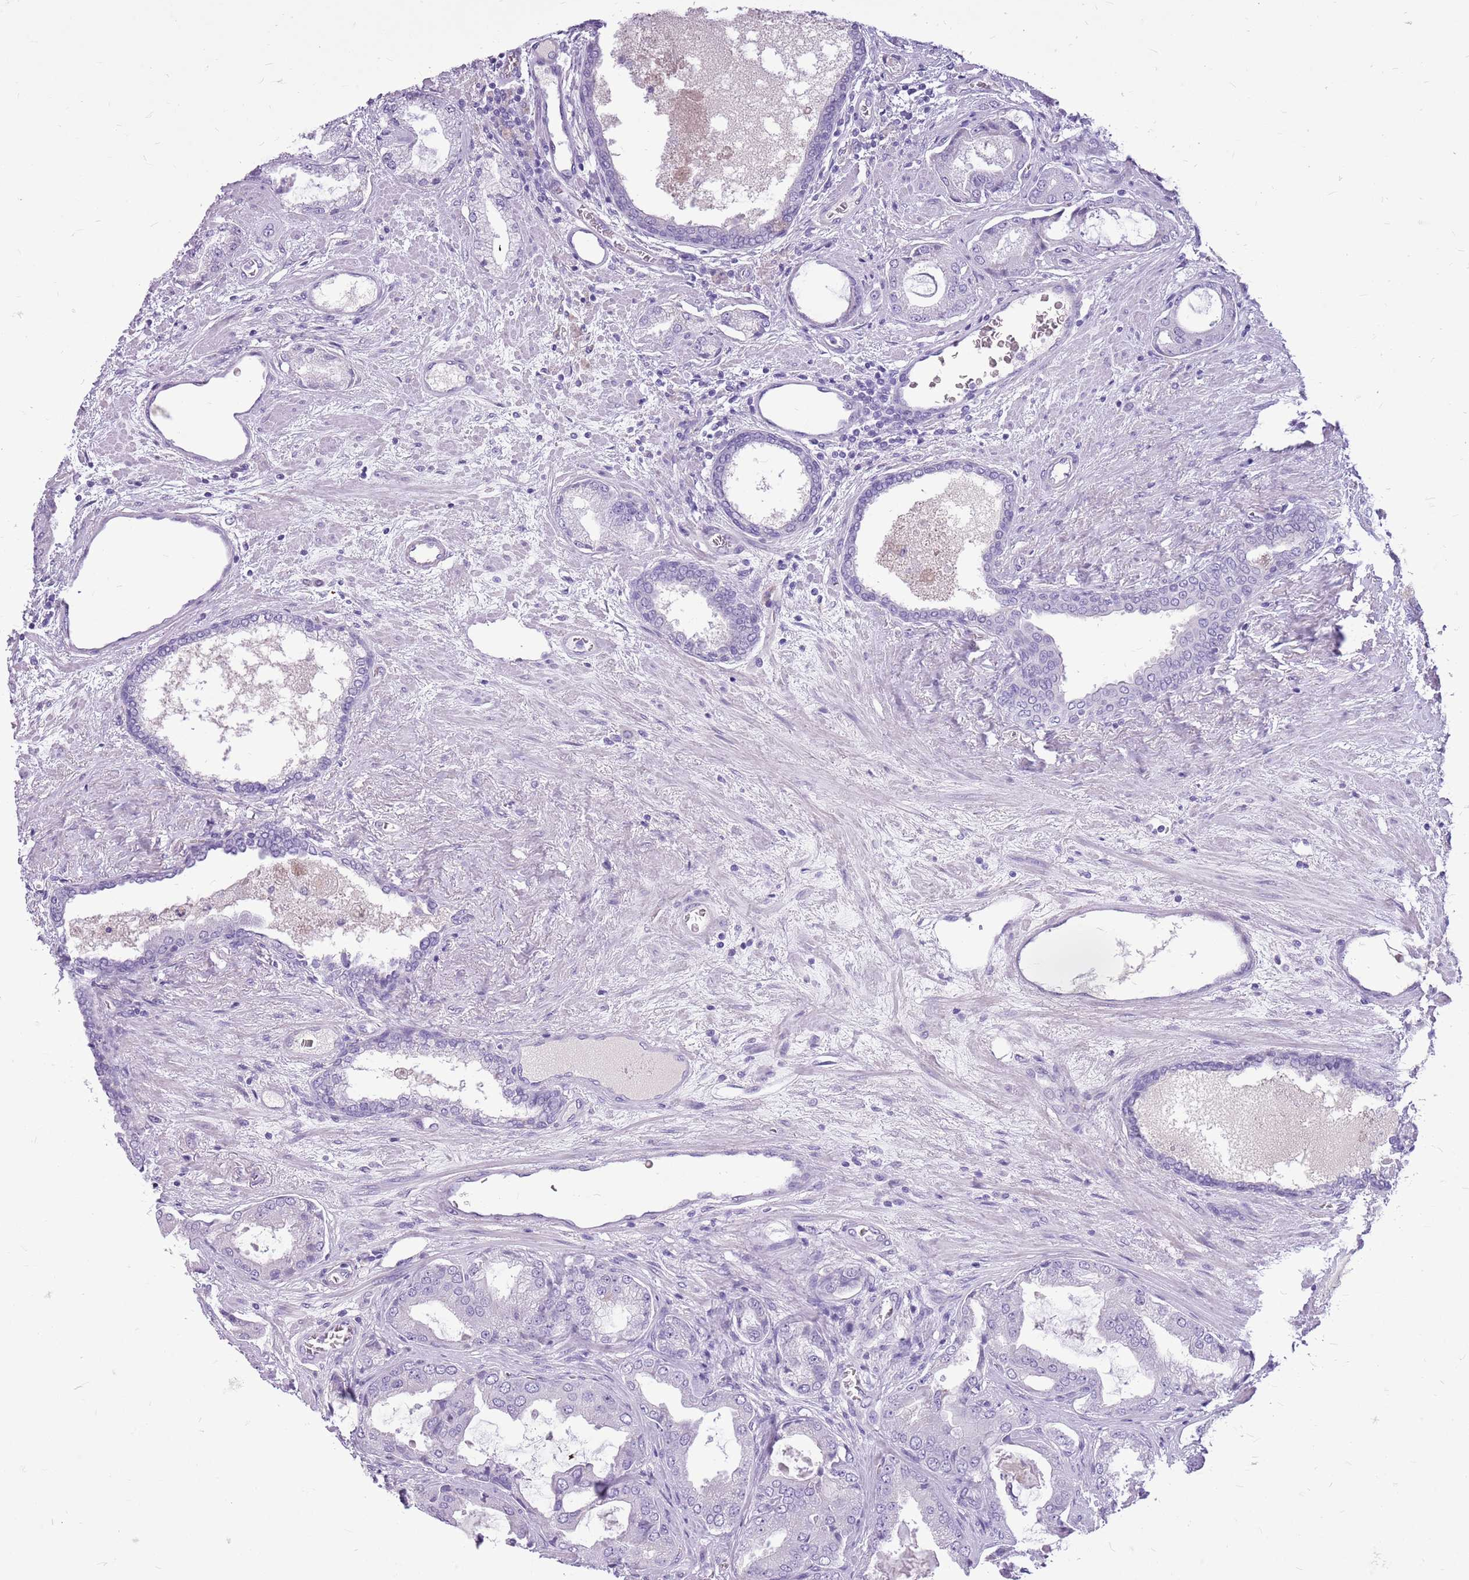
{"staining": {"intensity": "negative", "quantity": "none", "location": "none"}, "tissue": "prostate cancer", "cell_type": "Tumor cells", "image_type": "cancer", "snomed": [{"axis": "morphology", "description": "Adenocarcinoma, High grade"}, {"axis": "topography", "description": "Prostate"}], "caption": "IHC photomicrograph of prostate cancer stained for a protein (brown), which reveals no staining in tumor cells.", "gene": "ZNF425", "patient": {"sex": "male", "age": 68}}